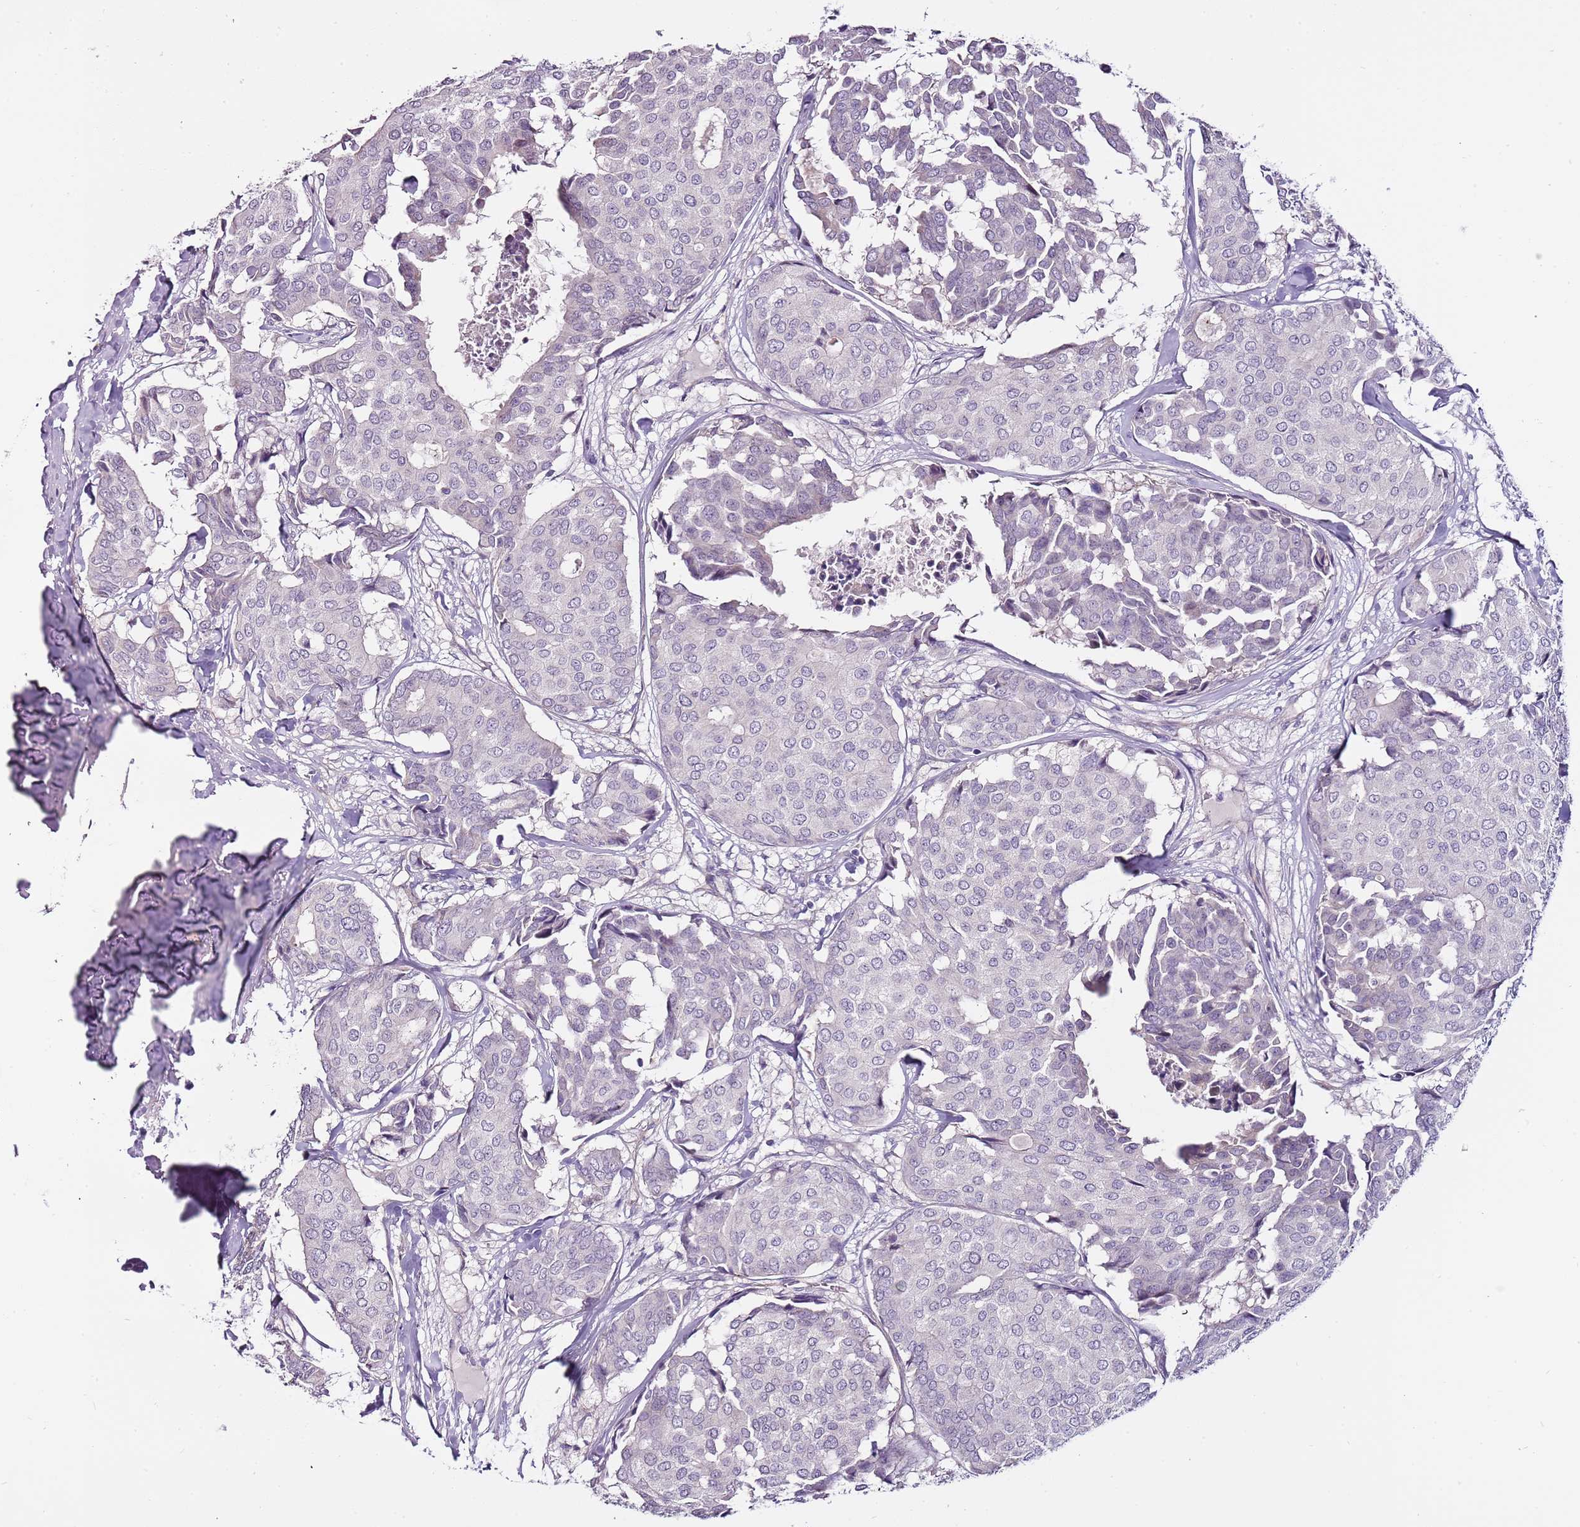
{"staining": {"intensity": "negative", "quantity": "none", "location": "none"}, "tissue": "breast cancer", "cell_type": "Tumor cells", "image_type": "cancer", "snomed": [{"axis": "morphology", "description": "Duct carcinoma"}, {"axis": "topography", "description": "Breast"}], "caption": "Tumor cells show no significant positivity in breast infiltrating ductal carcinoma.", "gene": "NKX2-3", "patient": {"sex": "female", "age": 75}}